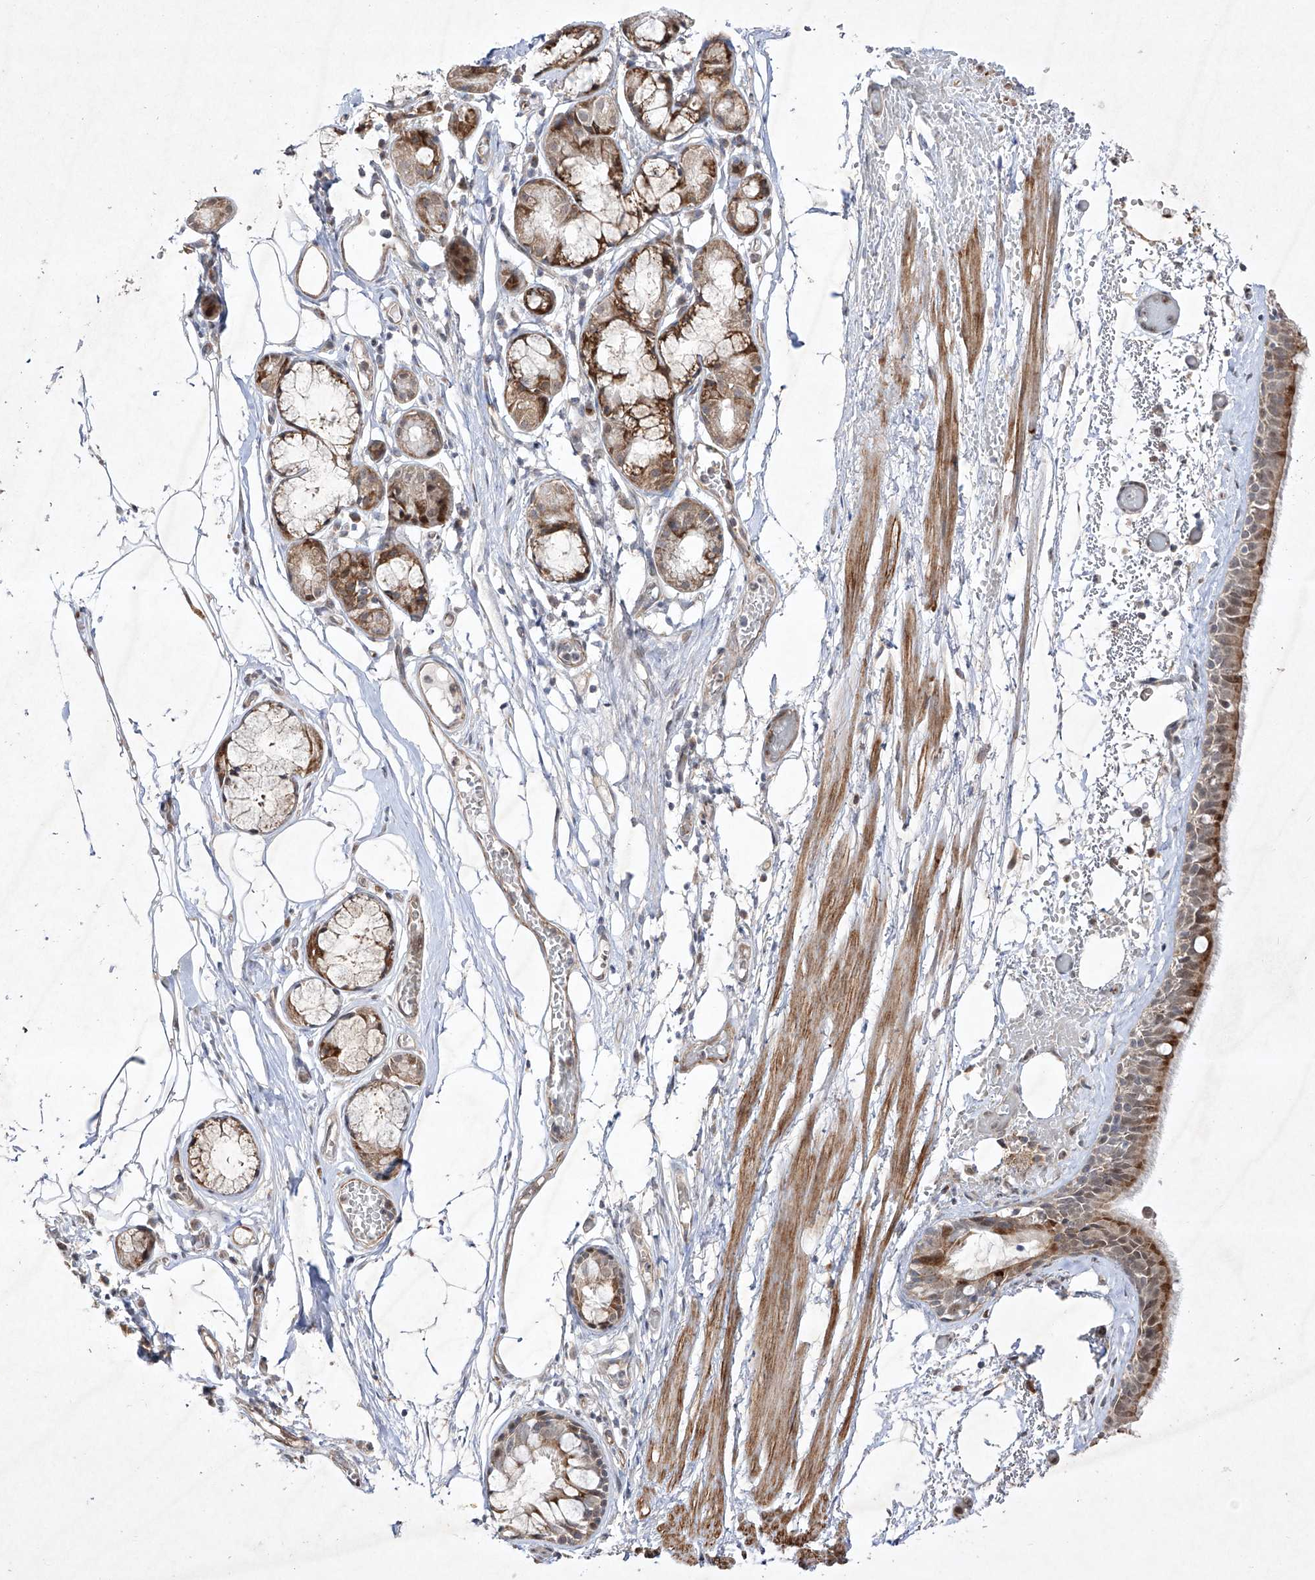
{"staining": {"intensity": "moderate", "quantity": "<25%", "location": "cytoplasmic/membranous"}, "tissue": "bronchus", "cell_type": "Respiratory epithelial cells", "image_type": "normal", "snomed": [{"axis": "morphology", "description": "Normal tissue, NOS"}, {"axis": "topography", "description": "Bronchus"}, {"axis": "topography", "description": "Lung"}], "caption": "A brown stain labels moderate cytoplasmic/membranous staining of a protein in respiratory epithelial cells of unremarkable bronchus.", "gene": "KDM1B", "patient": {"sex": "male", "age": 56}}